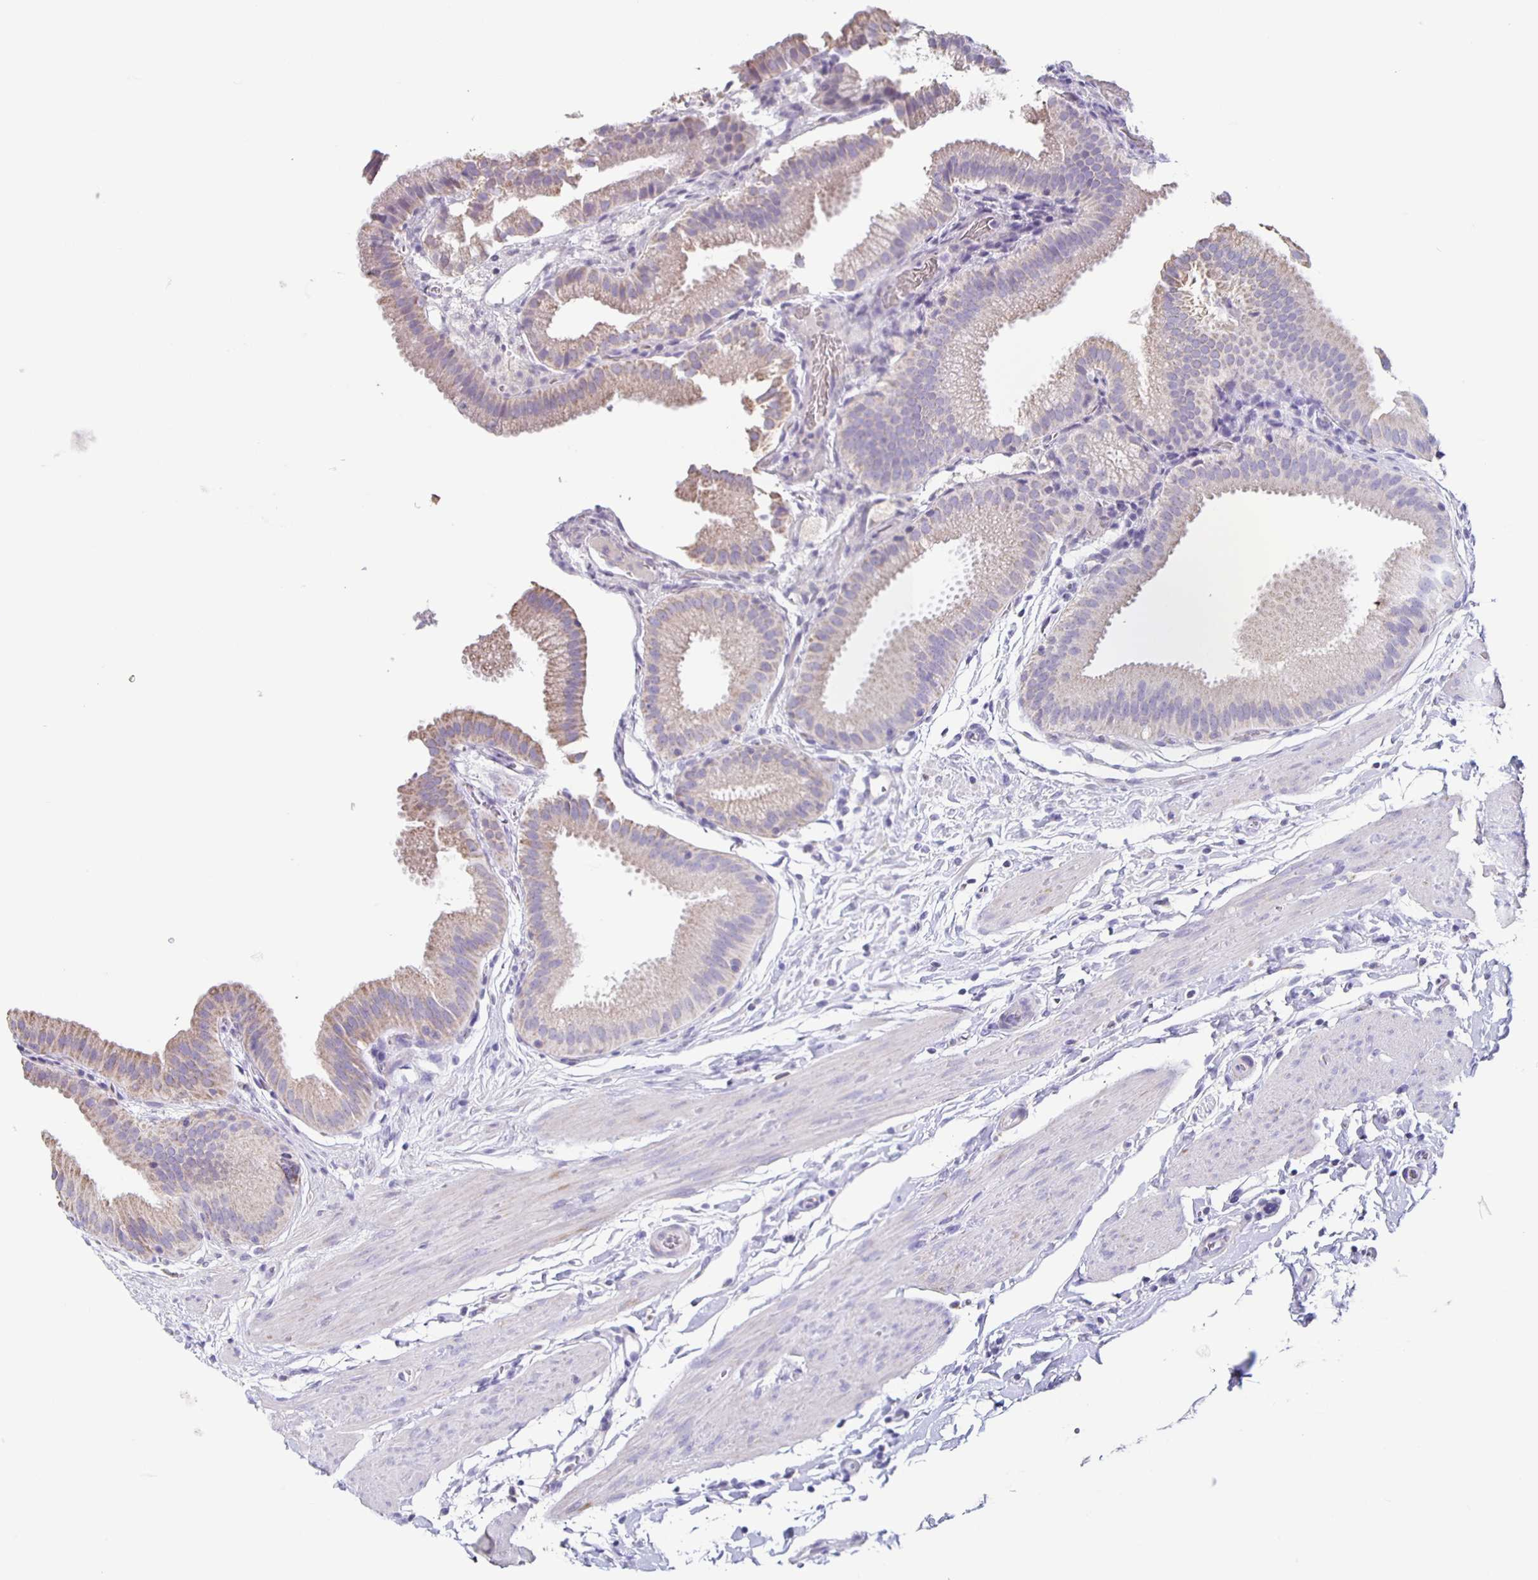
{"staining": {"intensity": "weak", "quantity": "25%-75%", "location": "cytoplasmic/membranous"}, "tissue": "gallbladder", "cell_type": "Glandular cells", "image_type": "normal", "snomed": [{"axis": "morphology", "description": "Normal tissue, NOS"}, {"axis": "topography", "description": "Gallbladder"}], "caption": "Protein staining of benign gallbladder demonstrates weak cytoplasmic/membranous staining in about 25%-75% of glandular cells.", "gene": "TPPP", "patient": {"sex": "female", "age": 63}}